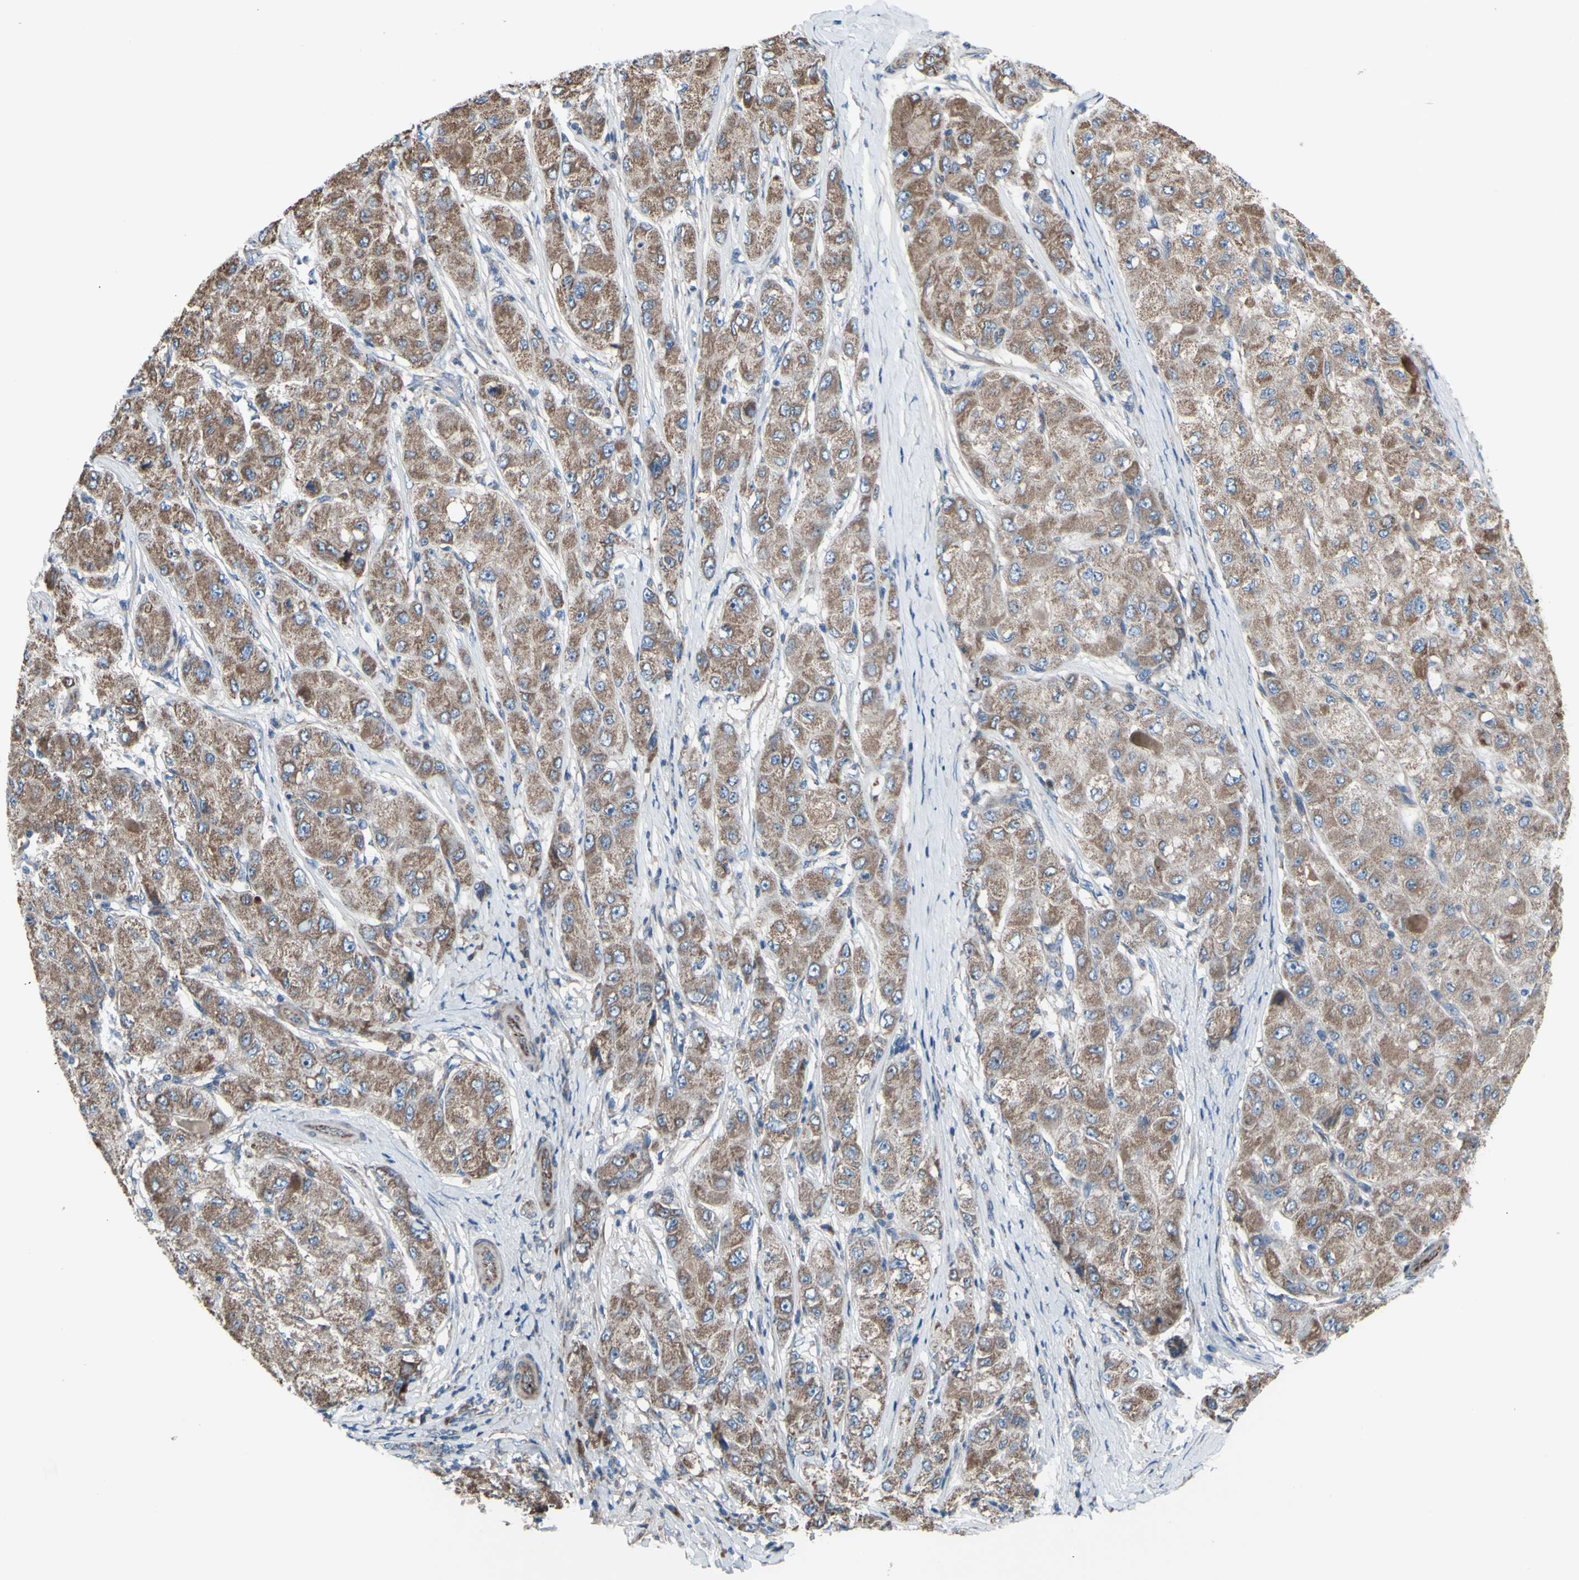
{"staining": {"intensity": "moderate", "quantity": ">75%", "location": "cytoplasmic/membranous"}, "tissue": "liver cancer", "cell_type": "Tumor cells", "image_type": "cancer", "snomed": [{"axis": "morphology", "description": "Carcinoma, Hepatocellular, NOS"}, {"axis": "topography", "description": "Liver"}], "caption": "Protein staining of hepatocellular carcinoma (liver) tissue exhibits moderate cytoplasmic/membranous positivity in about >75% of tumor cells.", "gene": "EMC7", "patient": {"sex": "male", "age": 80}}